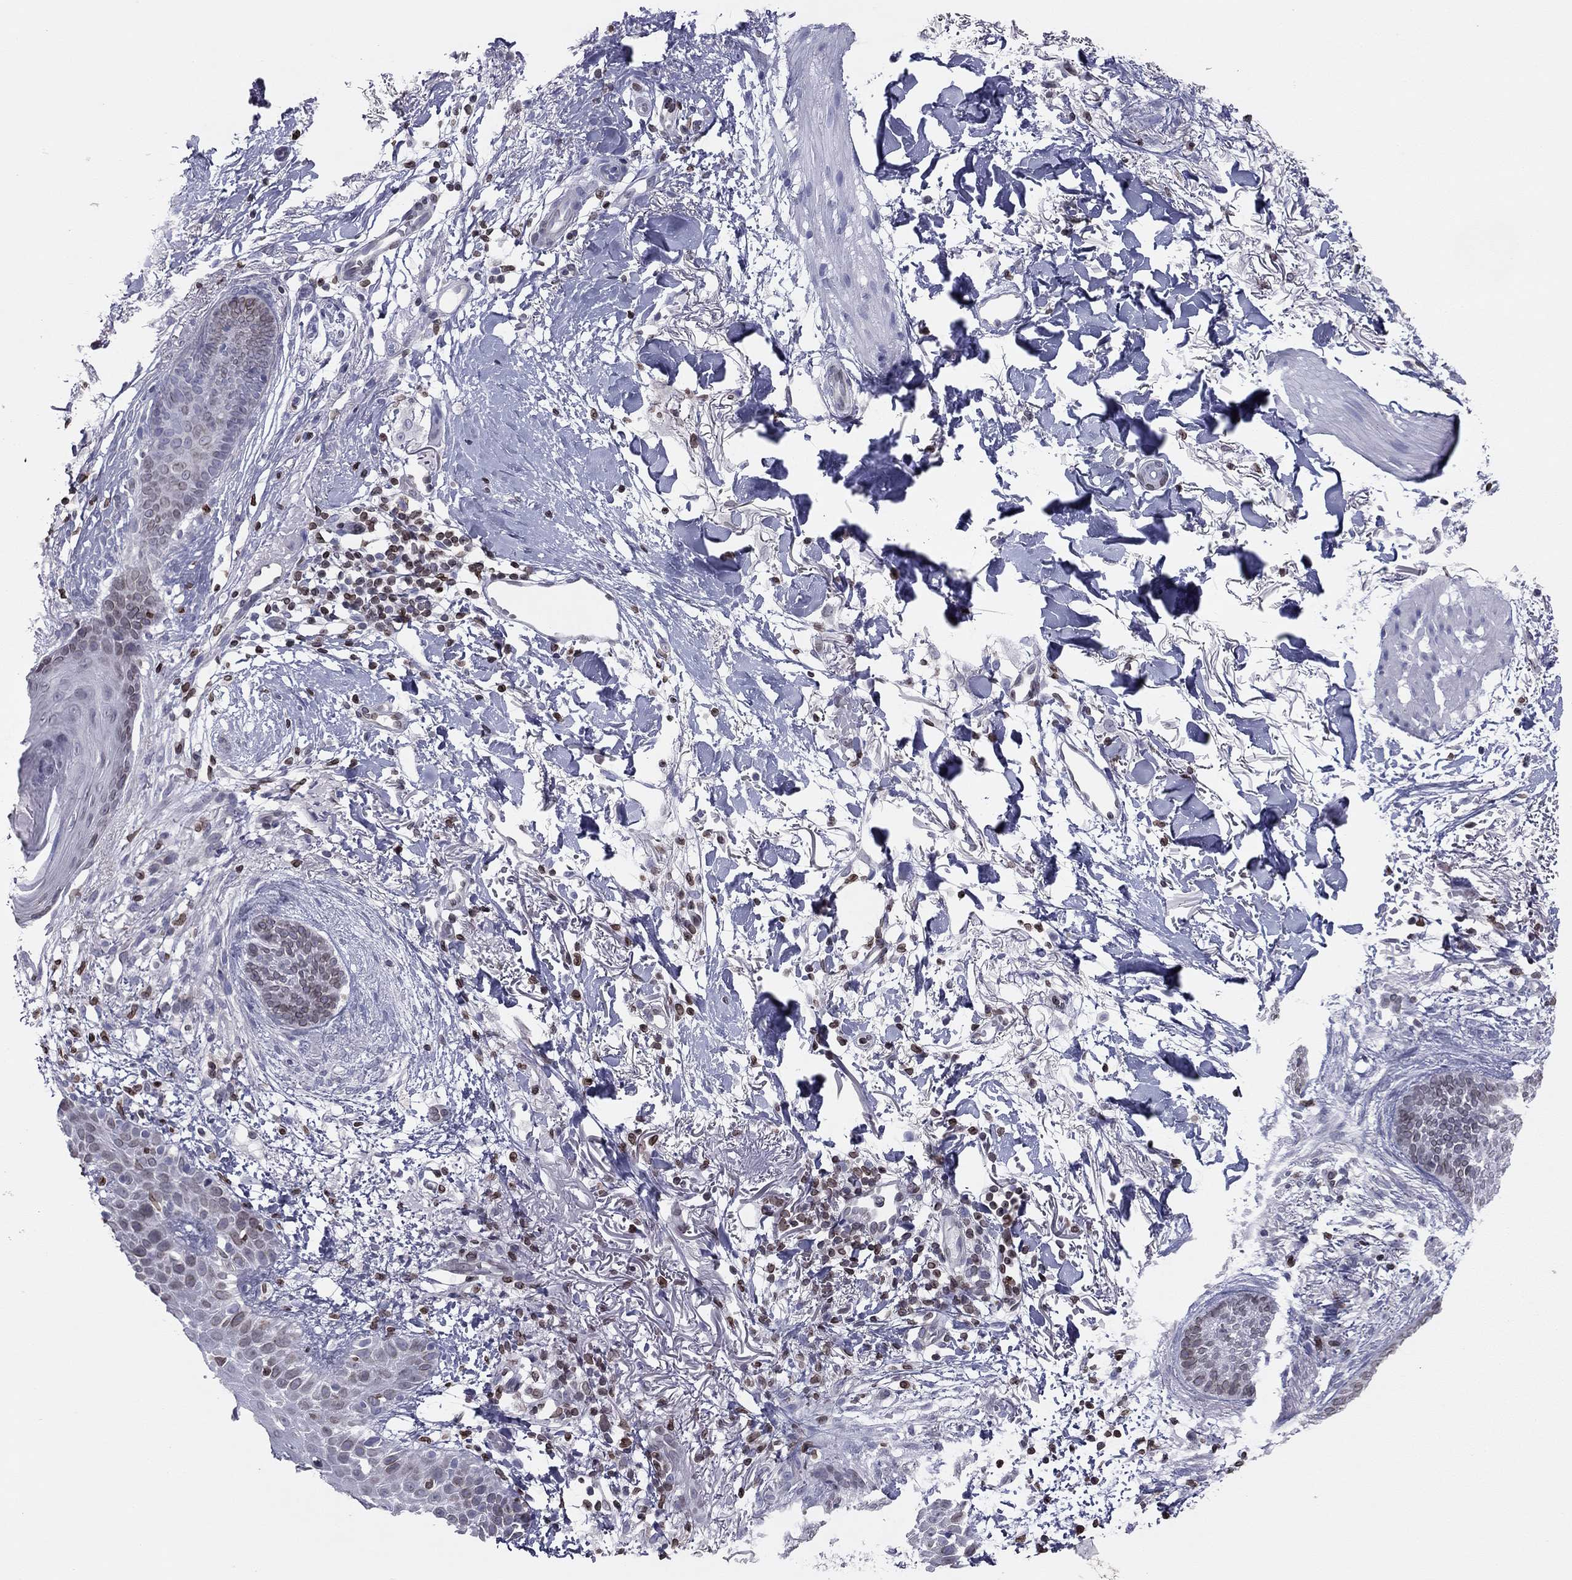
{"staining": {"intensity": "weak", "quantity": "25%-75%", "location": "cytoplasmic/membranous,nuclear"}, "tissue": "skin cancer", "cell_type": "Tumor cells", "image_type": "cancer", "snomed": [{"axis": "morphology", "description": "Normal tissue, NOS"}, {"axis": "morphology", "description": "Basal cell carcinoma"}, {"axis": "topography", "description": "Skin"}], "caption": "Immunohistochemical staining of basal cell carcinoma (skin) exhibits low levels of weak cytoplasmic/membranous and nuclear staining in approximately 25%-75% of tumor cells.", "gene": "ESPL1", "patient": {"sex": "male", "age": 84}}